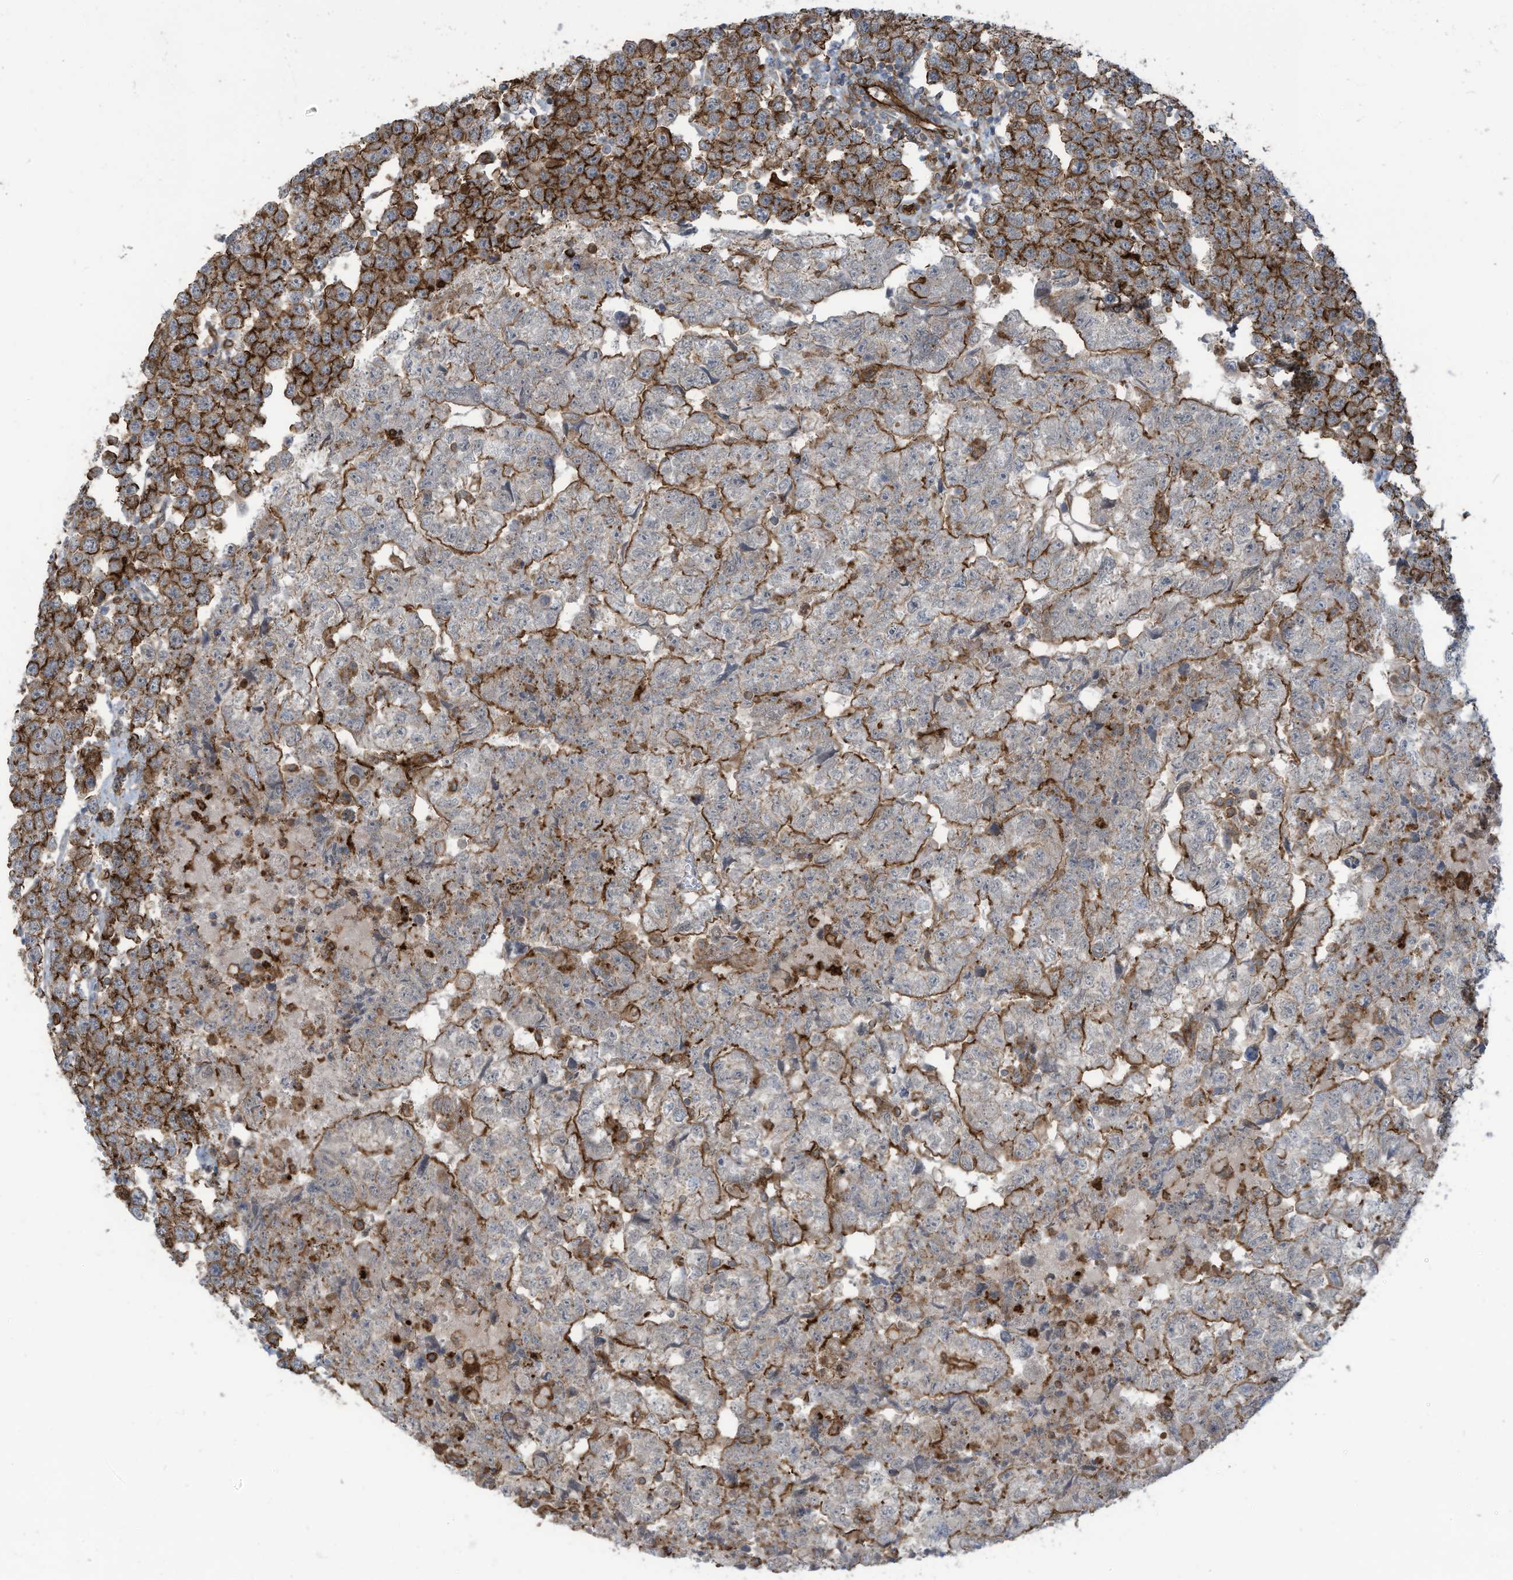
{"staining": {"intensity": "strong", "quantity": "25%-75%", "location": "cytoplasmic/membranous"}, "tissue": "testis cancer", "cell_type": "Tumor cells", "image_type": "cancer", "snomed": [{"axis": "morphology", "description": "Carcinoma, Embryonal, NOS"}, {"axis": "topography", "description": "Testis"}], "caption": "Testis cancer (embryonal carcinoma) stained with a protein marker displays strong staining in tumor cells.", "gene": "SLC9A2", "patient": {"sex": "male", "age": 36}}